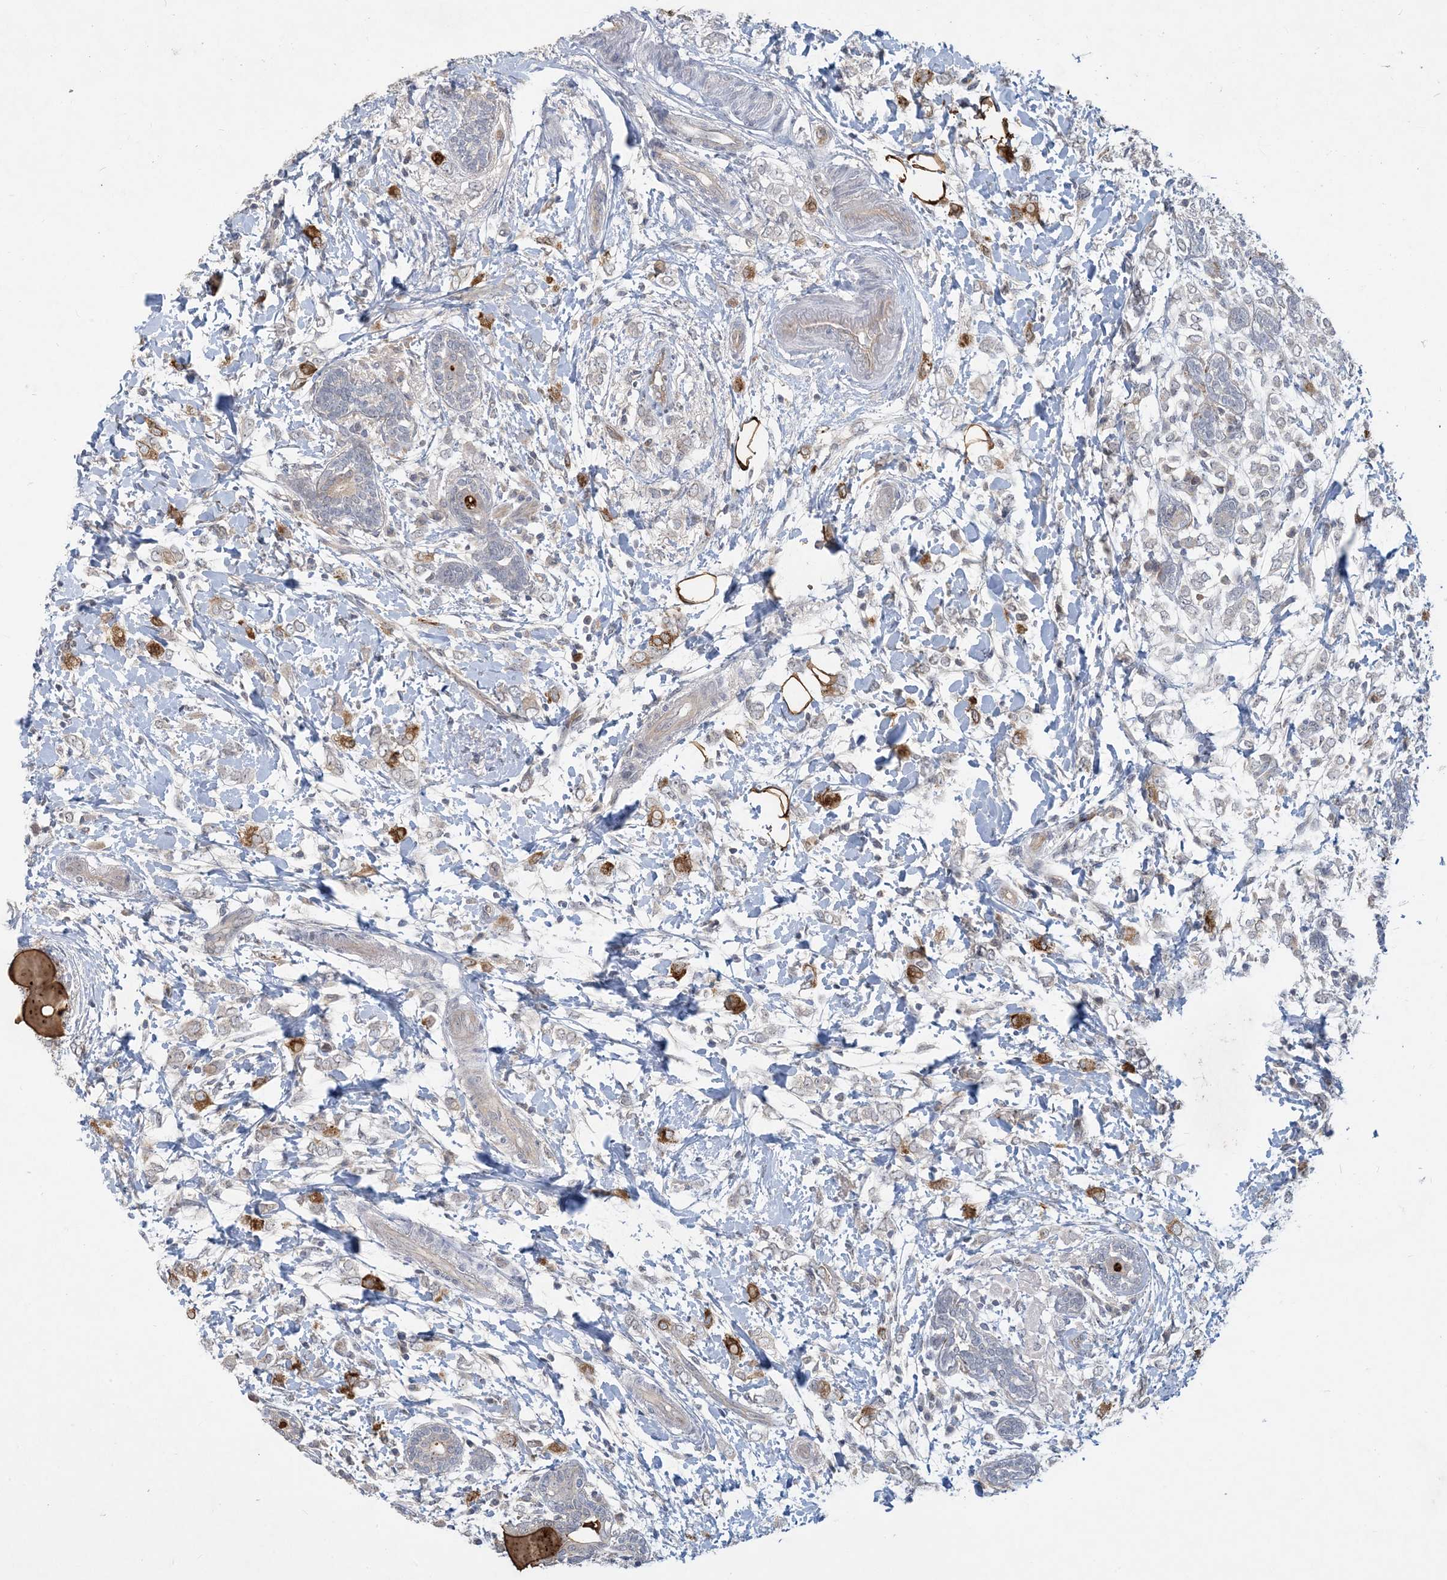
{"staining": {"intensity": "moderate", "quantity": "<25%", "location": "cytoplasmic/membranous"}, "tissue": "breast cancer", "cell_type": "Tumor cells", "image_type": "cancer", "snomed": [{"axis": "morphology", "description": "Normal tissue, NOS"}, {"axis": "morphology", "description": "Lobular carcinoma"}, {"axis": "topography", "description": "Breast"}], "caption": "Brown immunohistochemical staining in breast cancer demonstrates moderate cytoplasmic/membranous expression in about <25% of tumor cells.", "gene": "CDS1", "patient": {"sex": "female", "age": 47}}